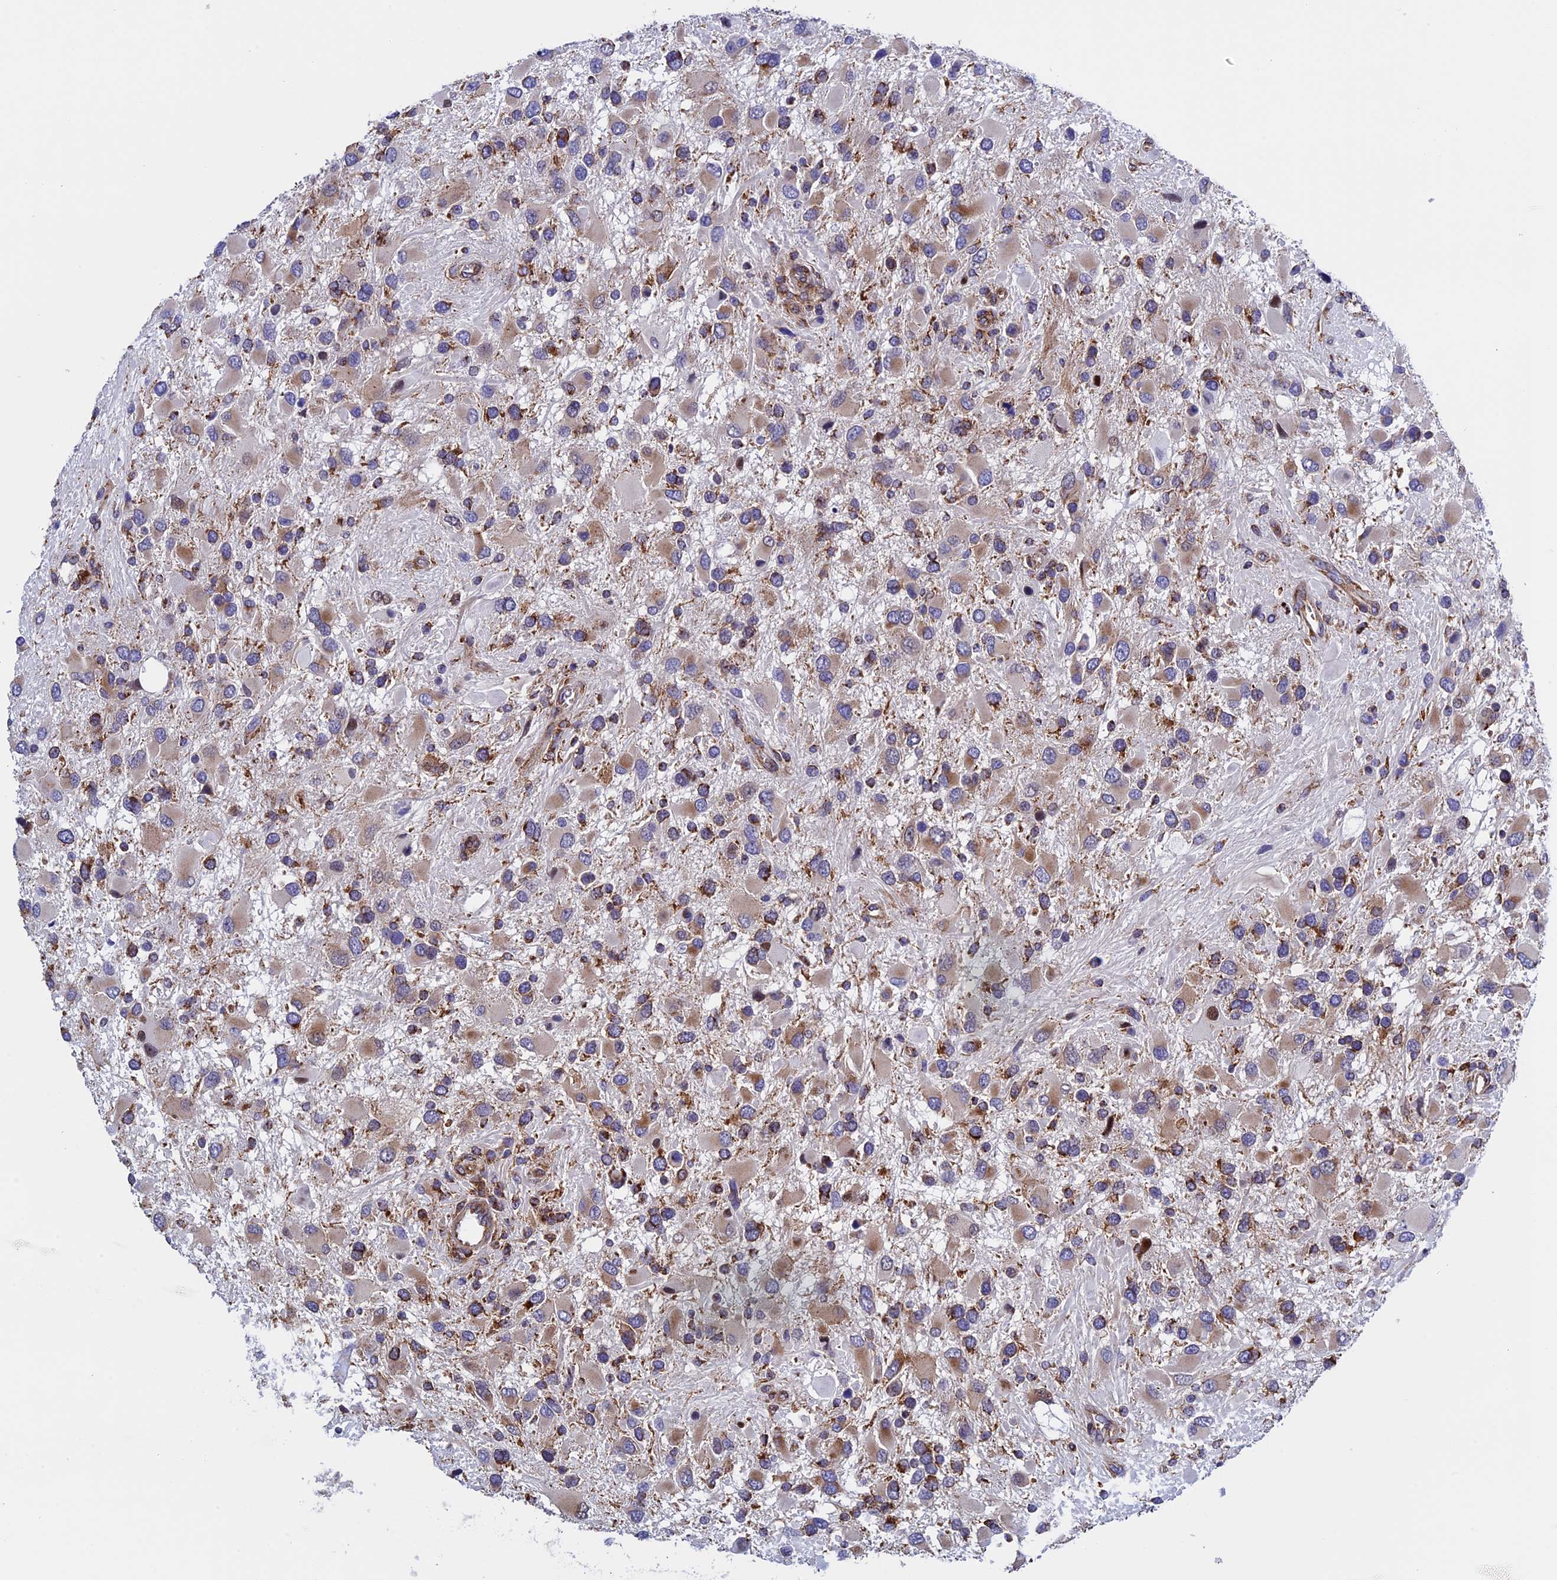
{"staining": {"intensity": "weak", "quantity": ">75%", "location": "cytoplasmic/membranous"}, "tissue": "glioma", "cell_type": "Tumor cells", "image_type": "cancer", "snomed": [{"axis": "morphology", "description": "Glioma, malignant, High grade"}, {"axis": "topography", "description": "Brain"}], "caption": "Immunohistochemical staining of human glioma exhibits low levels of weak cytoplasmic/membranous staining in approximately >75% of tumor cells. The staining is performed using DAB brown chromogen to label protein expression. The nuclei are counter-stained blue using hematoxylin.", "gene": "SLC9A5", "patient": {"sex": "male", "age": 53}}